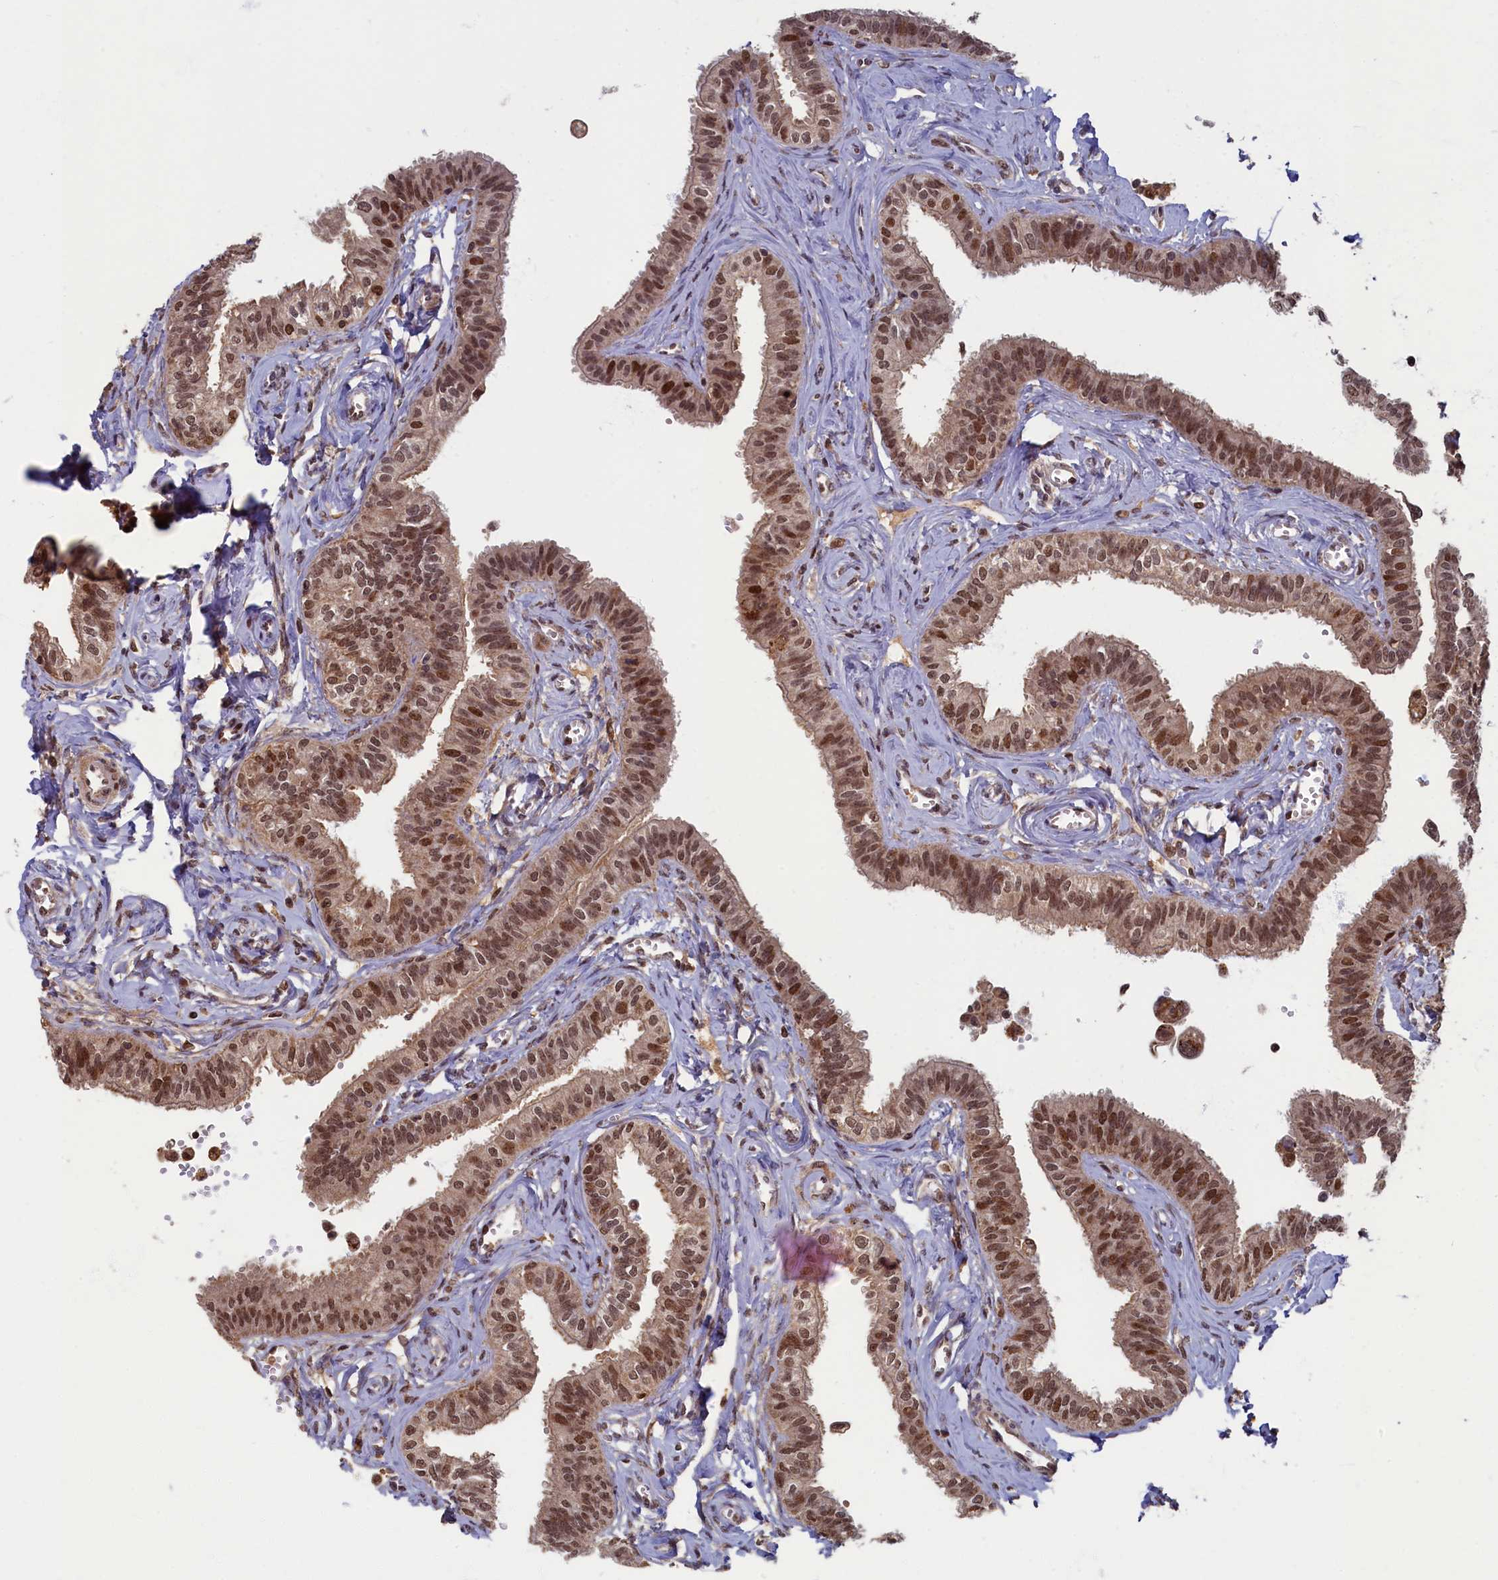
{"staining": {"intensity": "moderate", "quantity": ">75%", "location": "cytoplasmic/membranous,nuclear"}, "tissue": "fallopian tube", "cell_type": "Glandular cells", "image_type": "normal", "snomed": [{"axis": "morphology", "description": "Normal tissue, NOS"}, {"axis": "morphology", "description": "Carcinoma, NOS"}, {"axis": "topography", "description": "Fallopian tube"}, {"axis": "topography", "description": "Ovary"}], "caption": "Moderate cytoplasmic/membranous,nuclear positivity for a protein is present in approximately >75% of glandular cells of unremarkable fallopian tube using immunohistochemistry.", "gene": "BRCA1", "patient": {"sex": "female", "age": 59}}